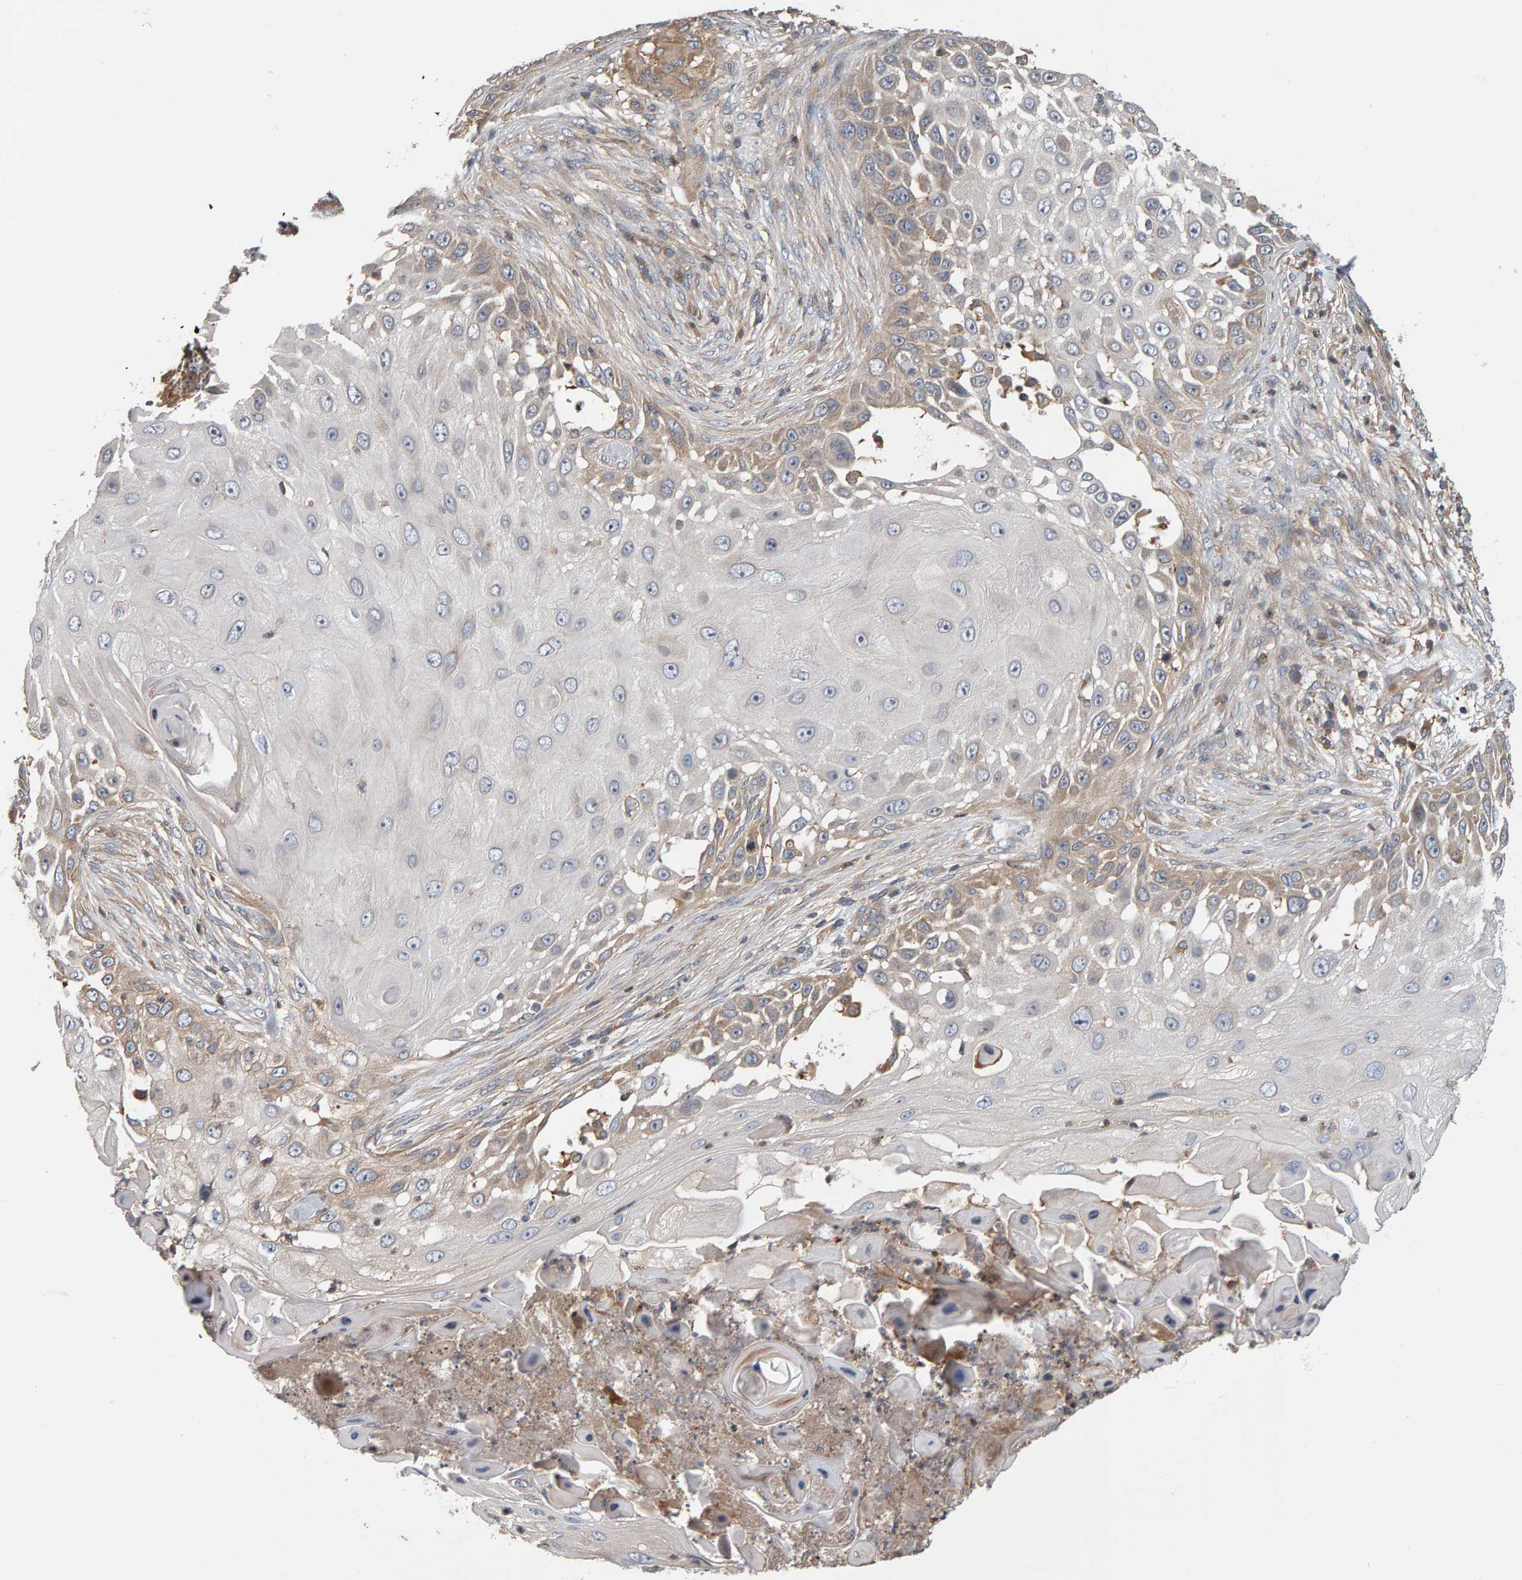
{"staining": {"intensity": "moderate", "quantity": "25%-75%", "location": "cytoplasmic/membranous"}, "tissue": "skin cancer", "cell_type": "Tumor cells", "image_type": "cancer", "snomed": [{"axis": "morphology", "description": "Squamous cell carcinoma, NOS"}, {"axis": "topography", "description": "Skin"}], "caption": "IHC (DAB) staining of human skin cancer displays moderate cytoplasmic/membranous protein expression in about 25%-75% of tumor cells. IHC stains the protein in brown and the nuclei are stained blue.", "gene": "C9orf72", "patient": {"sex": "female", "age": 44}}